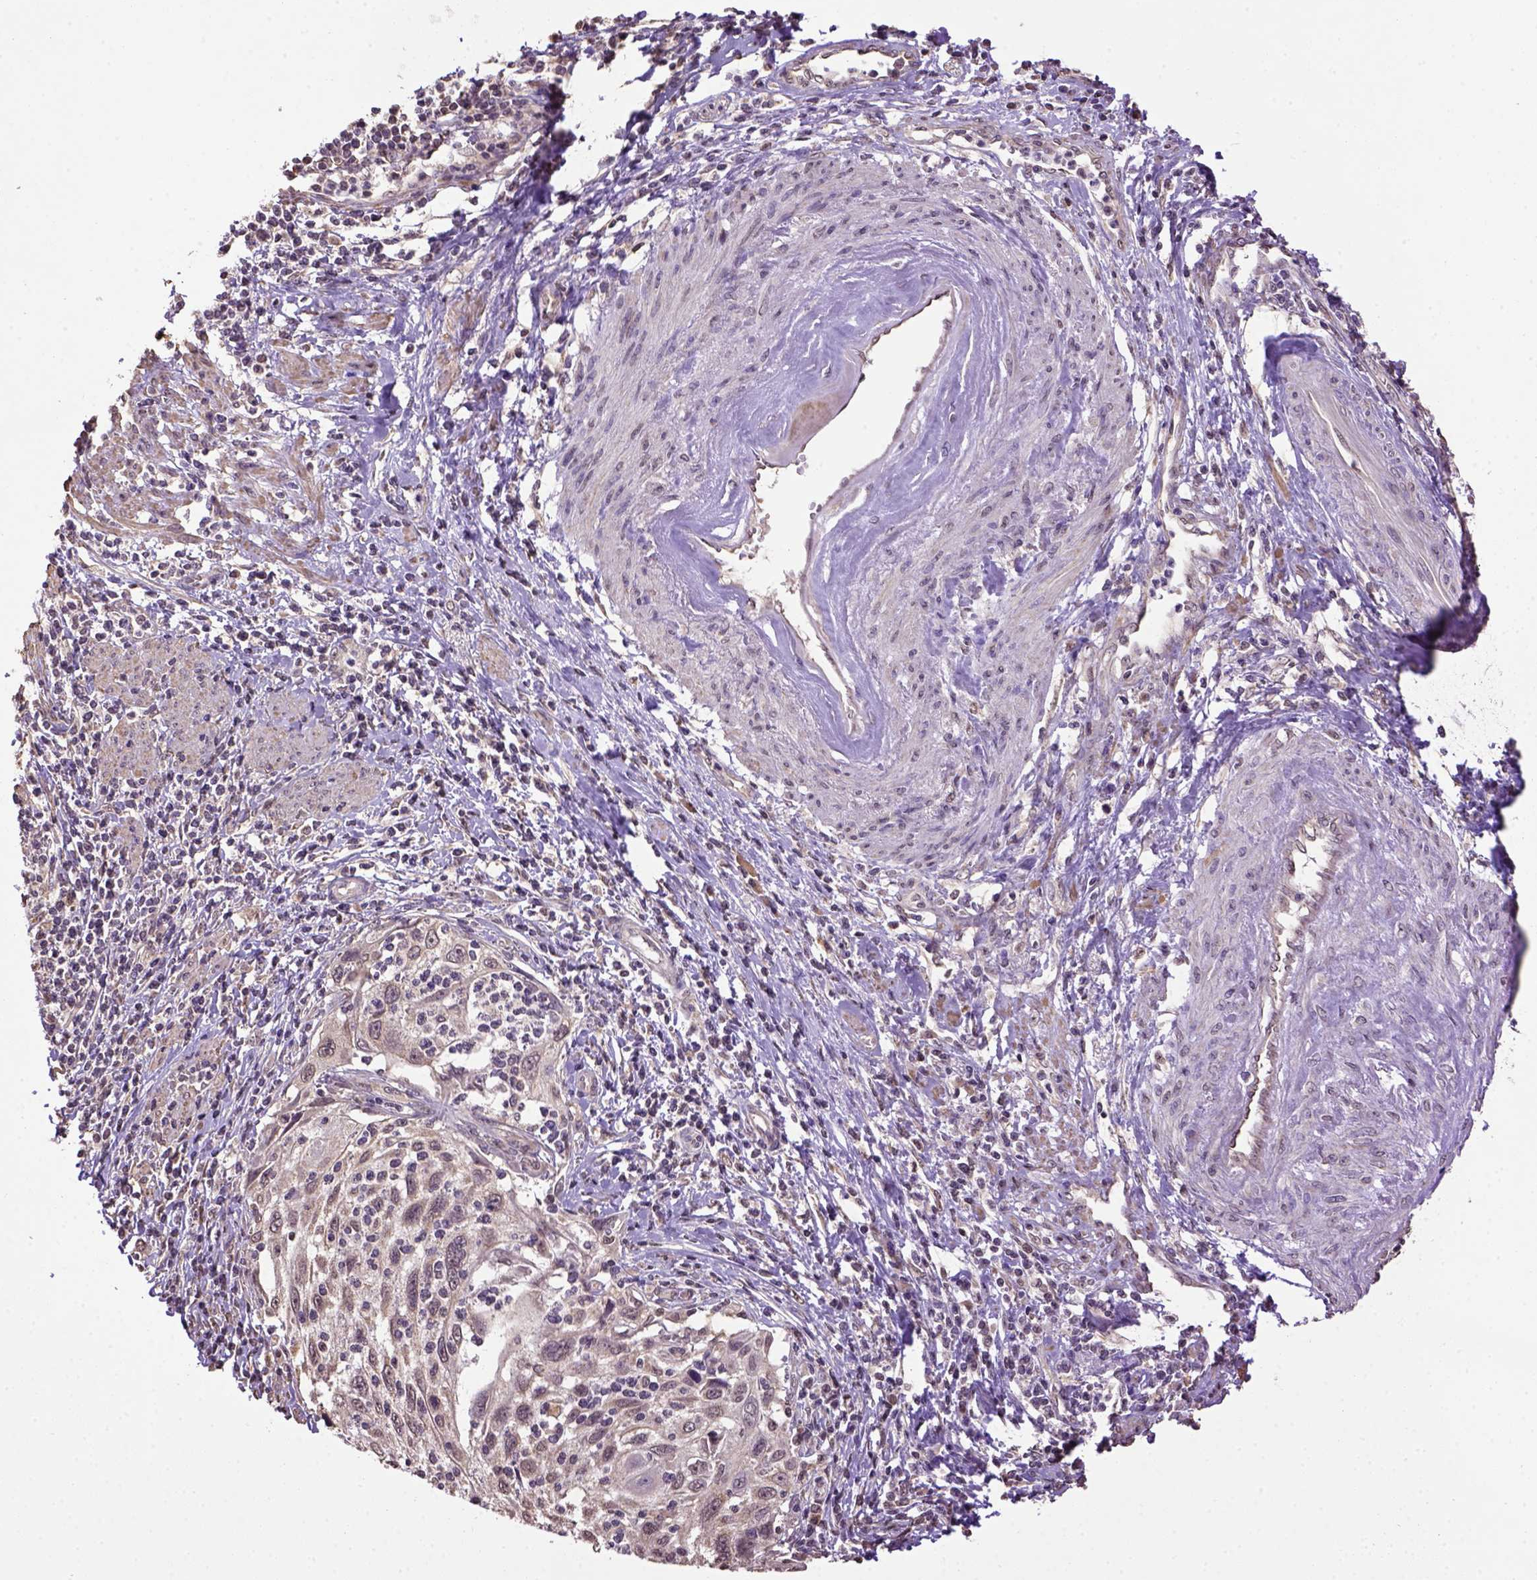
{"staining": {"intensity": "weak", "quantity": "<25%", "location": "cytoplasmic/membranous"}, "tissue": "cervical cancer", "cell_type": "Tumor cells", "image_type": "cancer", "snomed": [{"axis": "morphology", "description": "Squamous cell carcinoma, NOS"}, {"axis": "topography", "description": "Cervix"}], "caption": "A high-resolution micrograph shows immunohistochemistry (IHC) staining of cervical squamous cell carcinoma, which displays no significant staining in tumor cells.", "gene": "WDR17", "patient": {"sex": "female", "age": 70}}